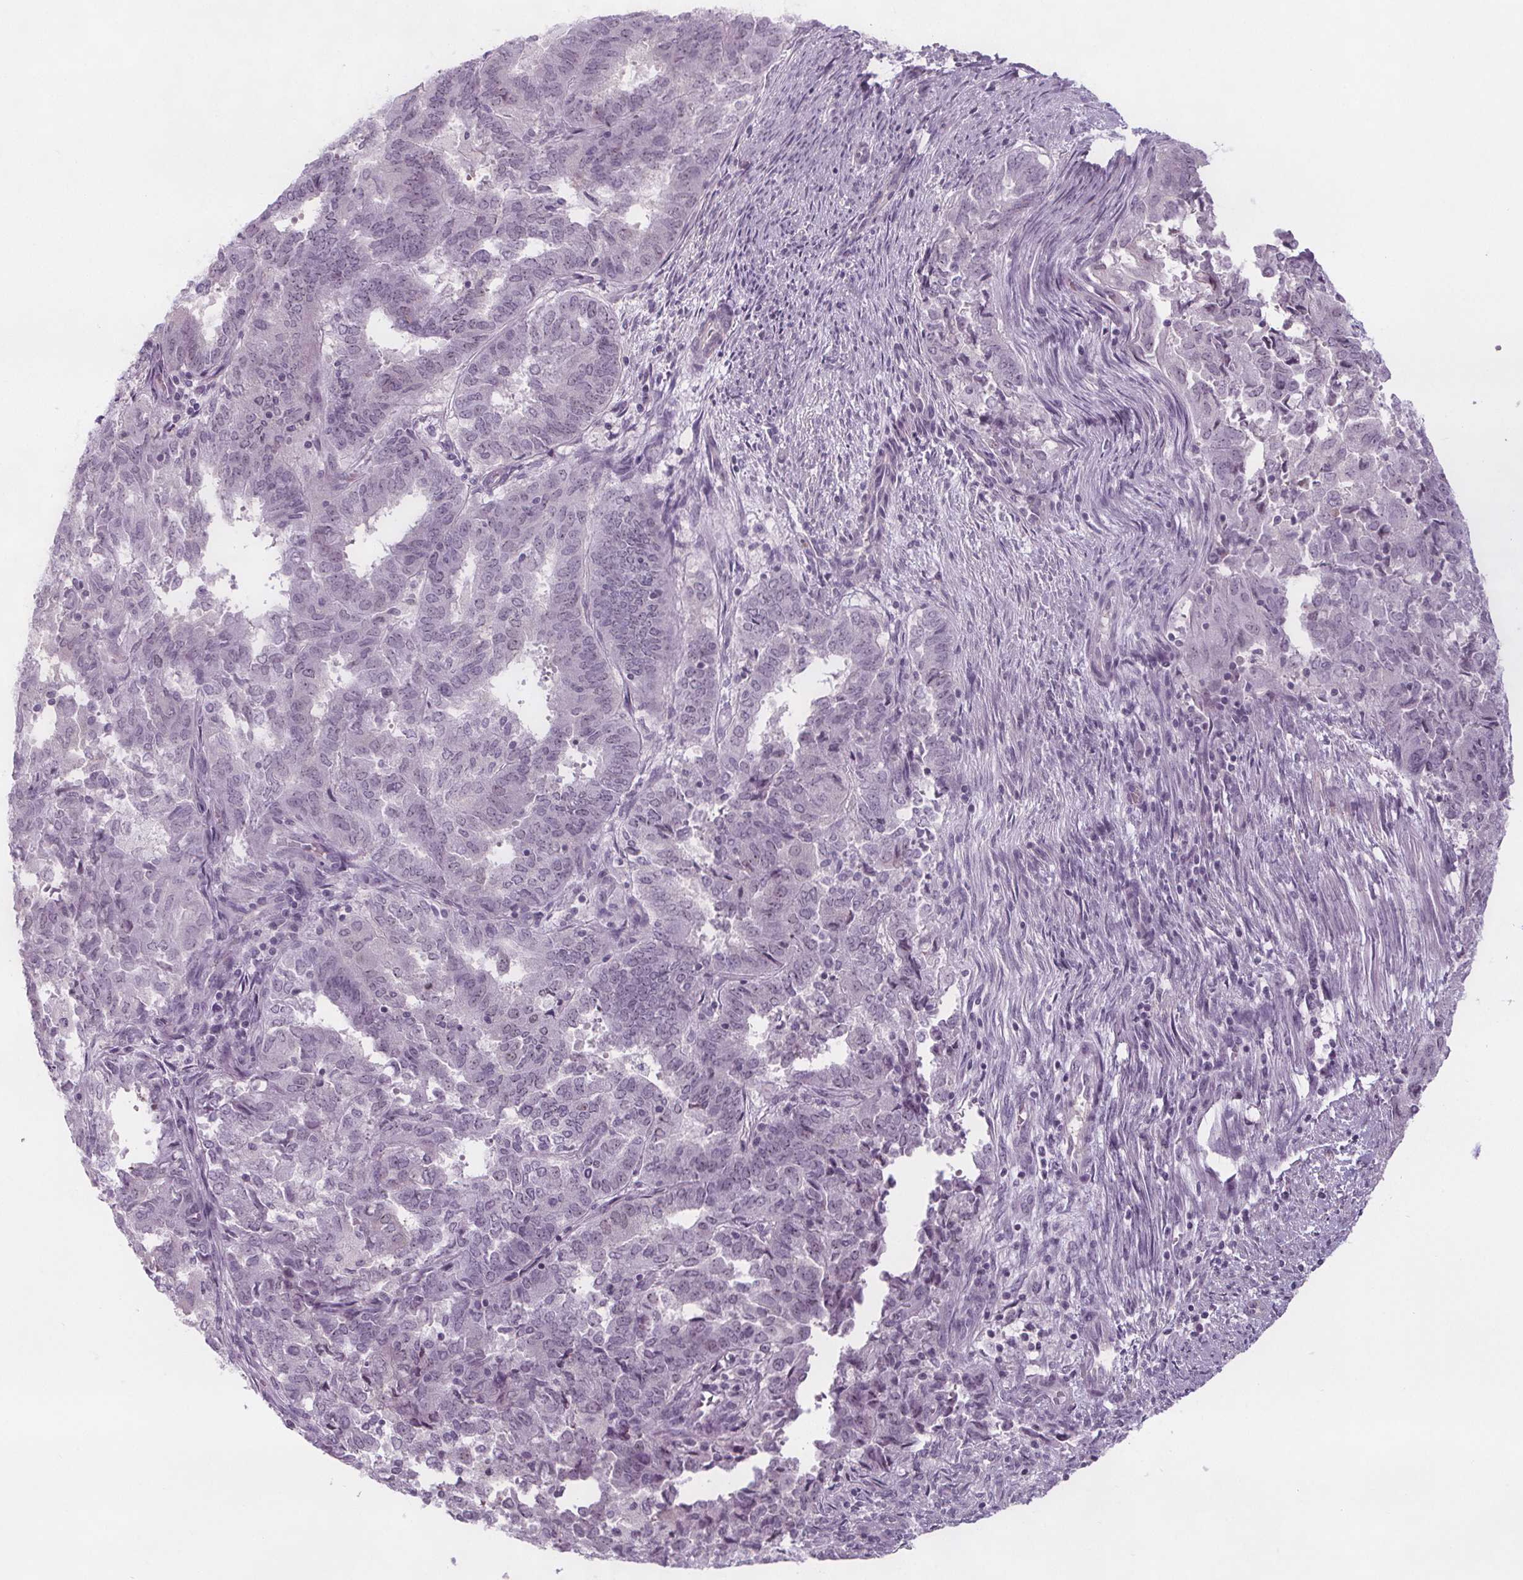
{"staining": {"intensity": "negative", "quantity": "none", "location": "none"}, "tissue": "endometrial cancer", "cell_type": "Tumor cells", "image_type": "cancer", "snomed": [{"axis": "morphology", "description": "Adenocarcinoma, NOS"}, {"axis": "topography", "description": "Endometrium"}], "caption": "This is a image of immunohistochemistry staining of endometrial cancer (adenocarcinoma), which shows no staining in tumor cells.", "gene": "NOLC1", "patient": {"sex": "female", "age": 72}}